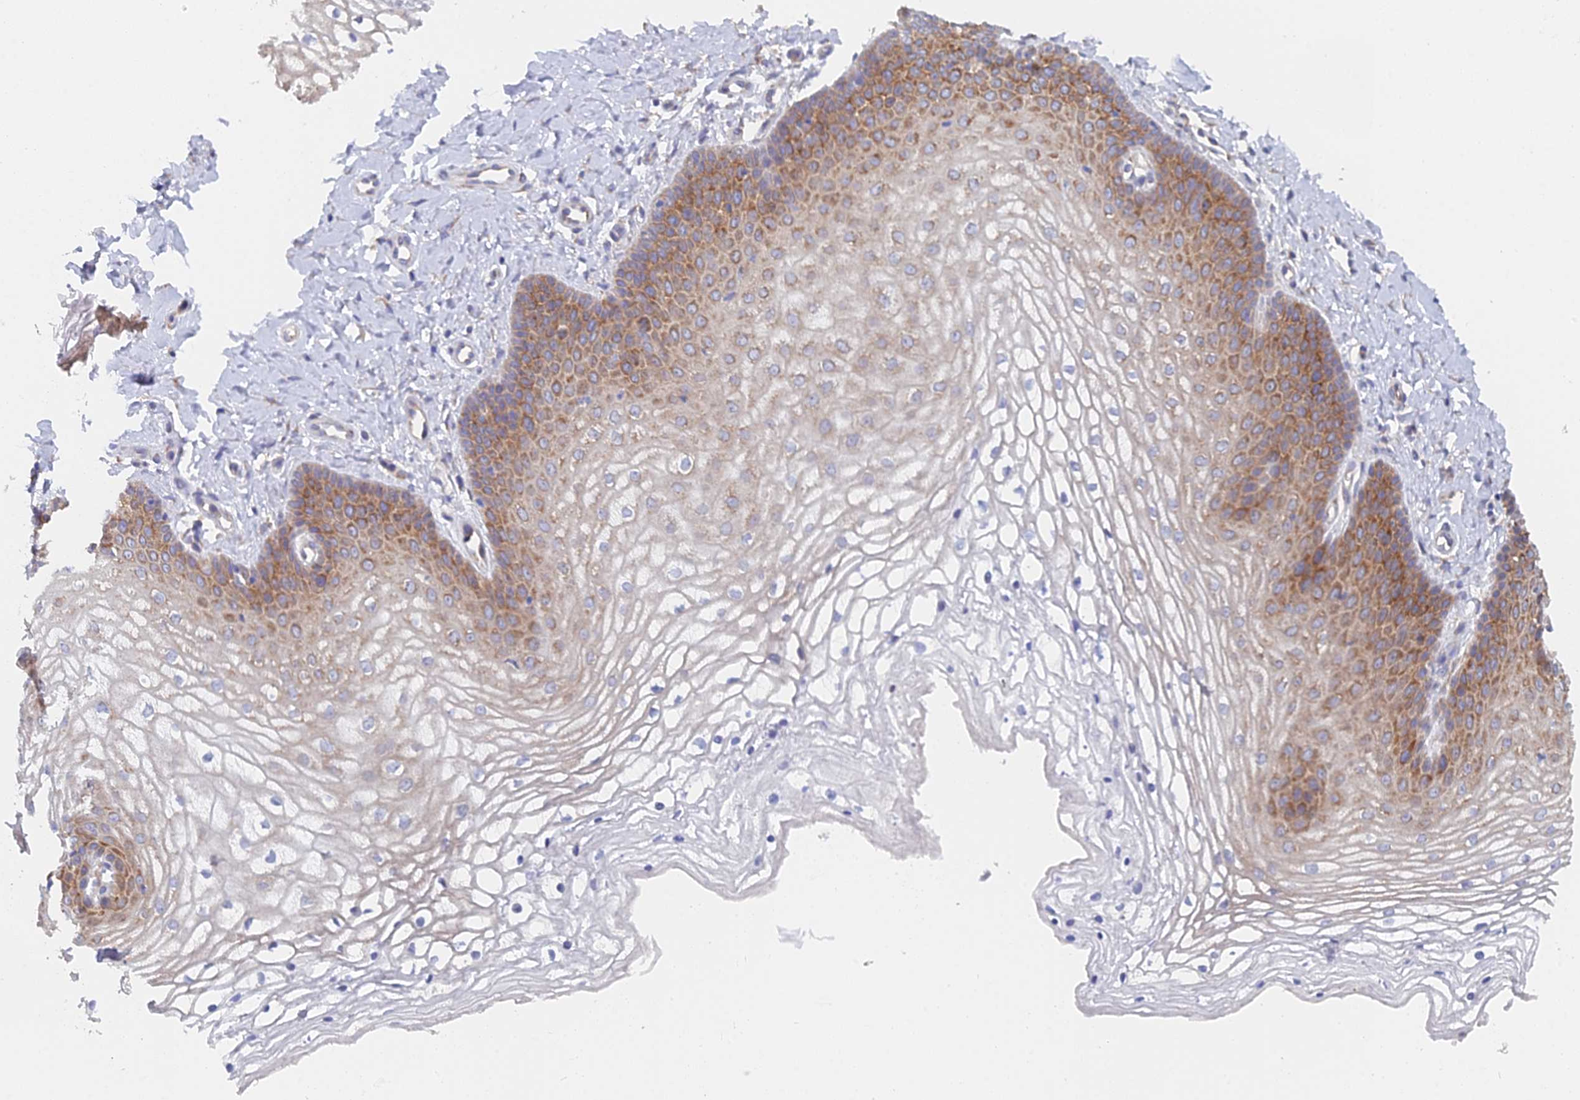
{"staining": {"intensity": "moderate", "quantity": "25%-75%", "location": "cytoplasmic/membranous"}, "tissue": "vagina", "cell_type": "Squamous epithelial cells", "image_type": "normal", "snomed": [{"axis": "morphology", "description": "Normal tissue, NOS"}, {"axis": "topography", "description": "Vagina"}], "caption": "Protein analysis of unremarkable vagina shows moderate cytoplasmic/membranous staining in approximately 25%-75% of squamous epithelial cells. (IHC, brightfield microscopy, high magnification).", "gene": "ELOF1", "patient": {"sex": "female", "age": 68}}